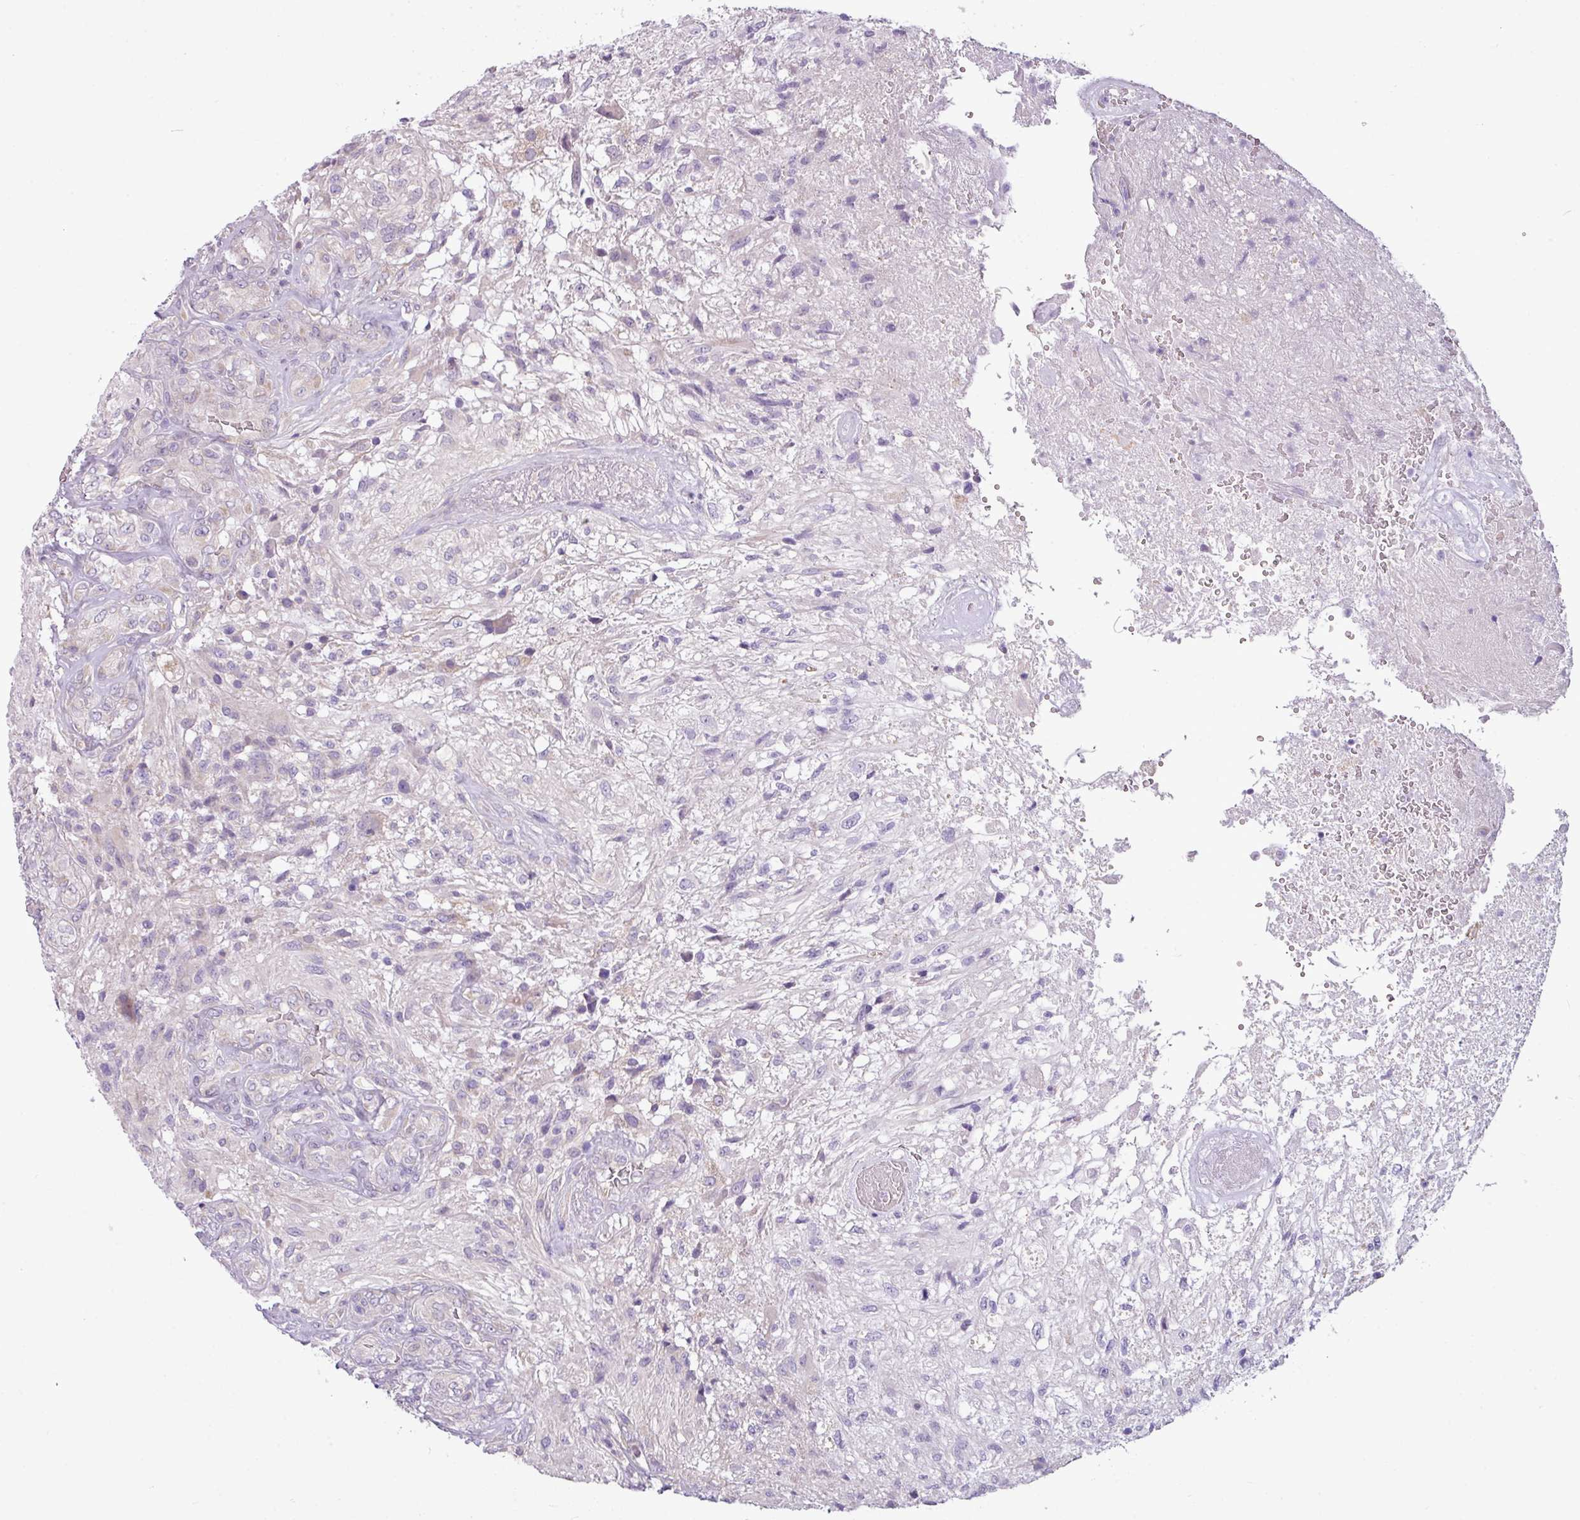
{"staining": {"intensity": "negative", "quantity": "none", "location": "none"}, "tissue": "glioma", "cell_type": "Tumor cells", "image_type": "cancer", "snomed": [{"axis": "morphology", "description": "Glioma, malignant, High grade"}, {"axis": "topography", "description": "Brain"}], "caption": "High magnification brightfield microscopy of glioma stained with DAB (brown) and counterstained with hematoxylin (blue): tumor cells show no significant positivity.", "gene": "TOR1AIP2", "patient": {"sex": "male", "age": 56}}